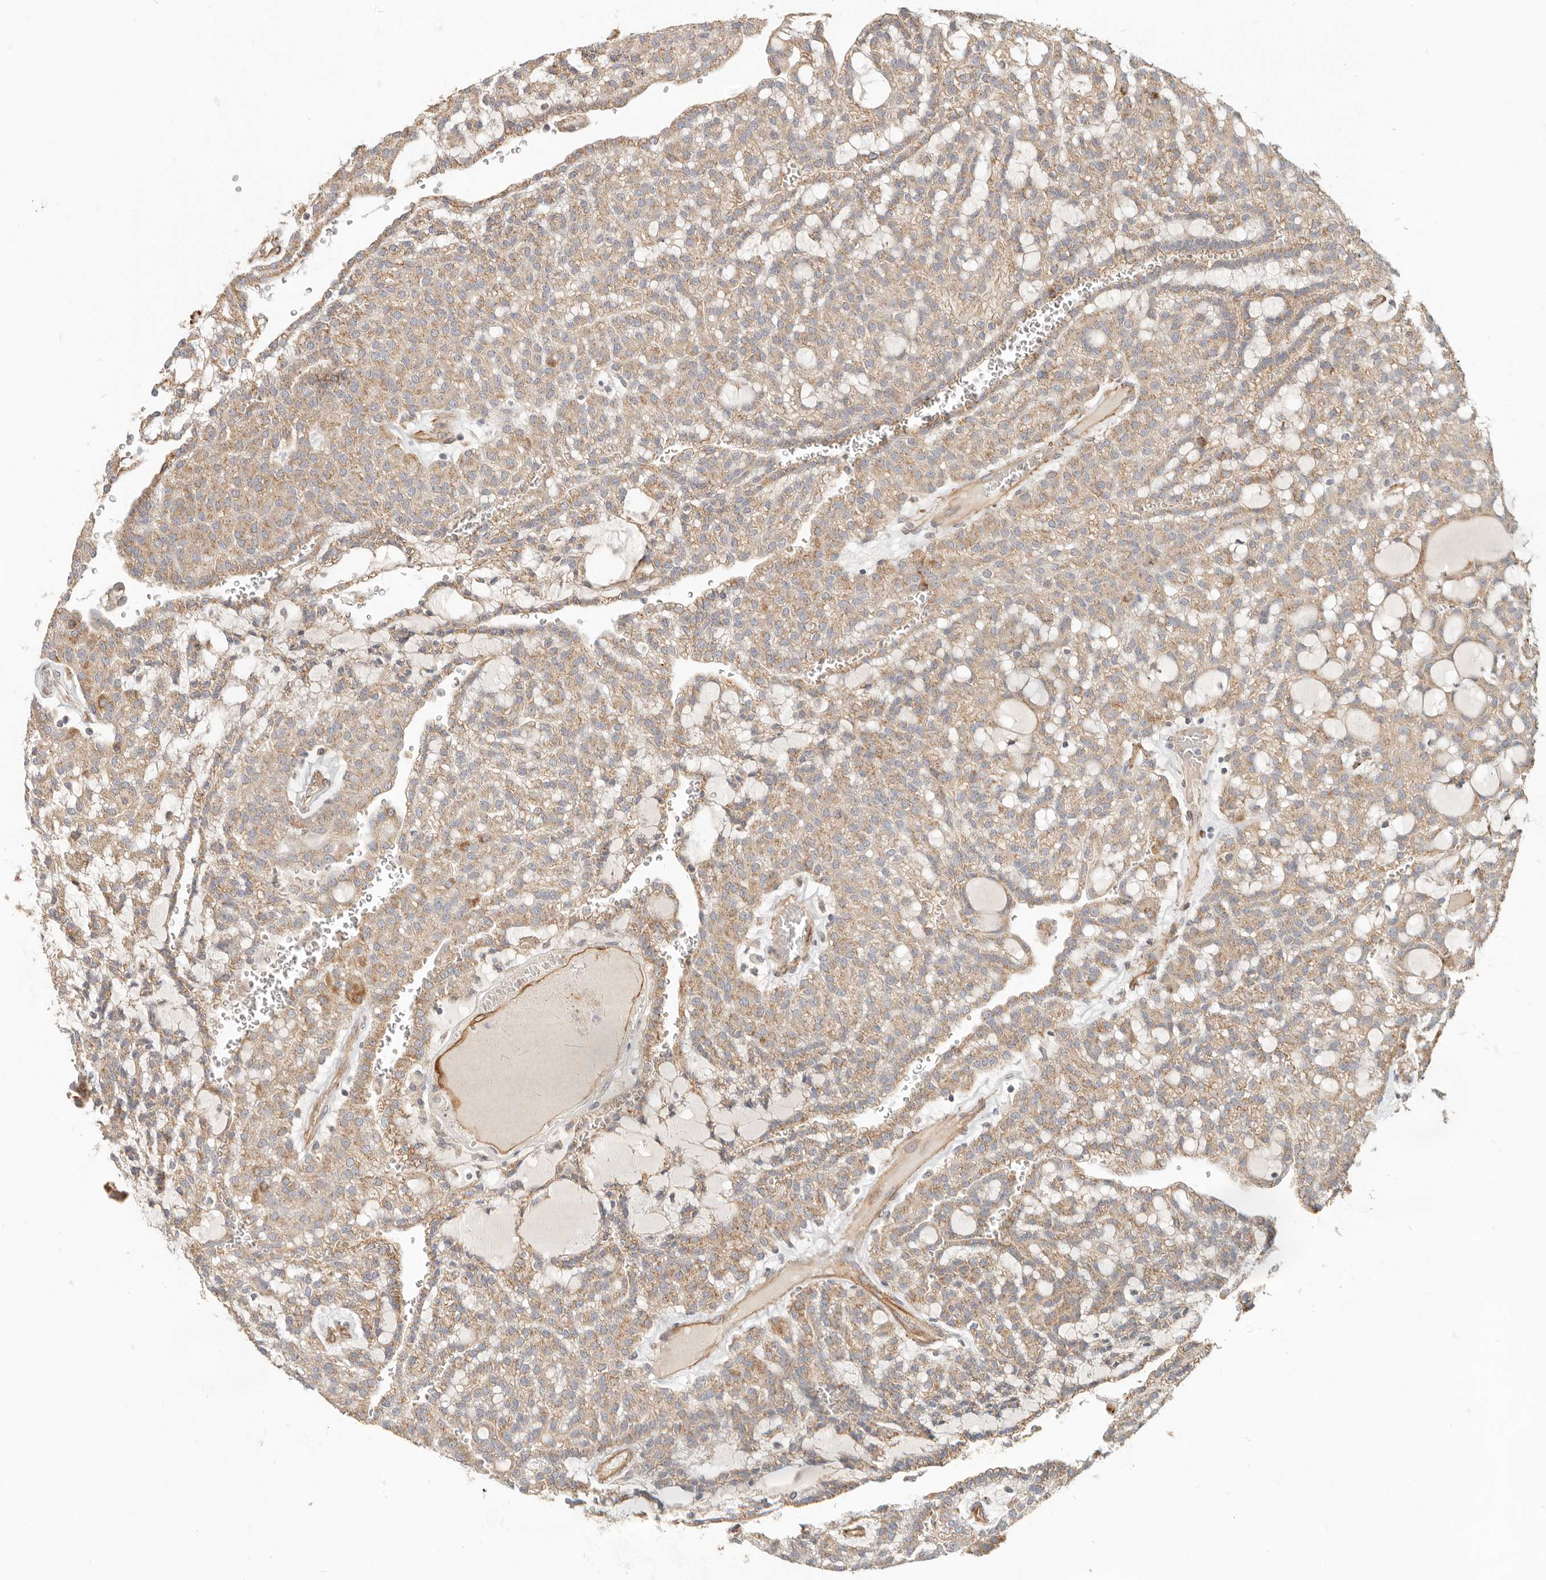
{"staining": {"intensity": "weak", "quantity": ">75%", "location": "cytoplasmic/membranous"}, "tissue": "renal cancer", "cell_type": "Tumor cells", "image_type": "cancer", "snomed": [{"axis": "morphology", "description": "Adenocarcinoma, NOS"}, {"axis": "topography", "description": "Kidney"}], "caption": "Immunohistochemistry (IHC) micrograph of neoplastic tissue: renal adenocarcinoma stained using immunohistochemistry shows low levels of weak protein expression localized specifically in the cytoplasmic/membranous of tumor cells, appearing as a cytoplasmic/membranous brown color.", "gene": "SPRING1", "patient": {"sex": "male", "age": 63}}